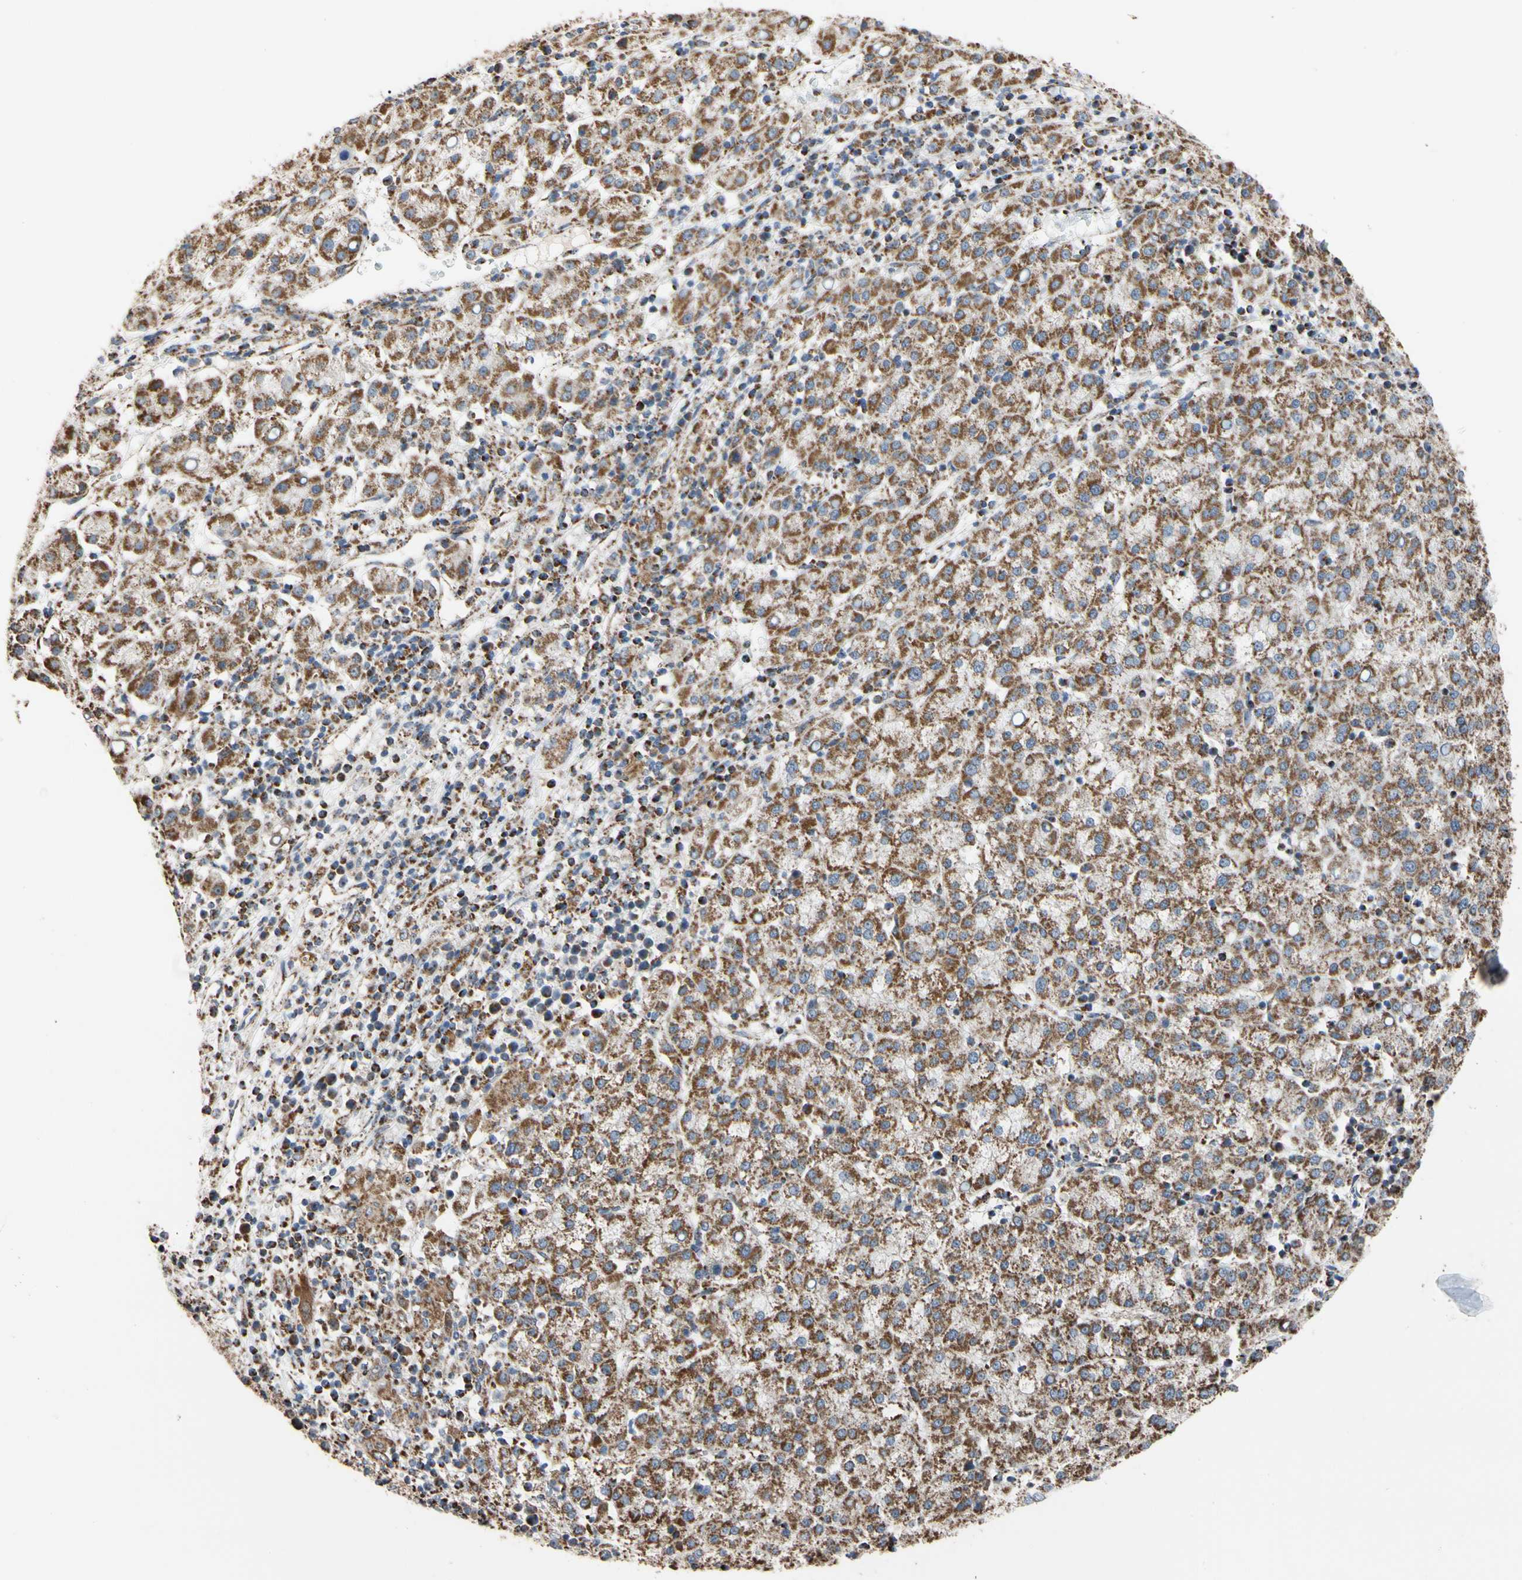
{"staining": {"intensity": "strong", "quantity": ">75%", "location": "cytoplasmic/membranous,nuclear"}, "tissue": "liver cancer", "cell_type": "Tumor cells", "image_type": "cancer", "snomed": [{"axis": "morphology", "description": "Carcinoma, Hepatocellular, NOS"}, {"axis": "topography", "description": "Liver"}], "caption": "Tumor cells demonstrate high levels of strong cytoplasmic/membranous and nuclear staining in approximately >75% of cells in human liver cancer.", "gene": "FAM110B", "patient": {"sex": "female", "age": 58}}